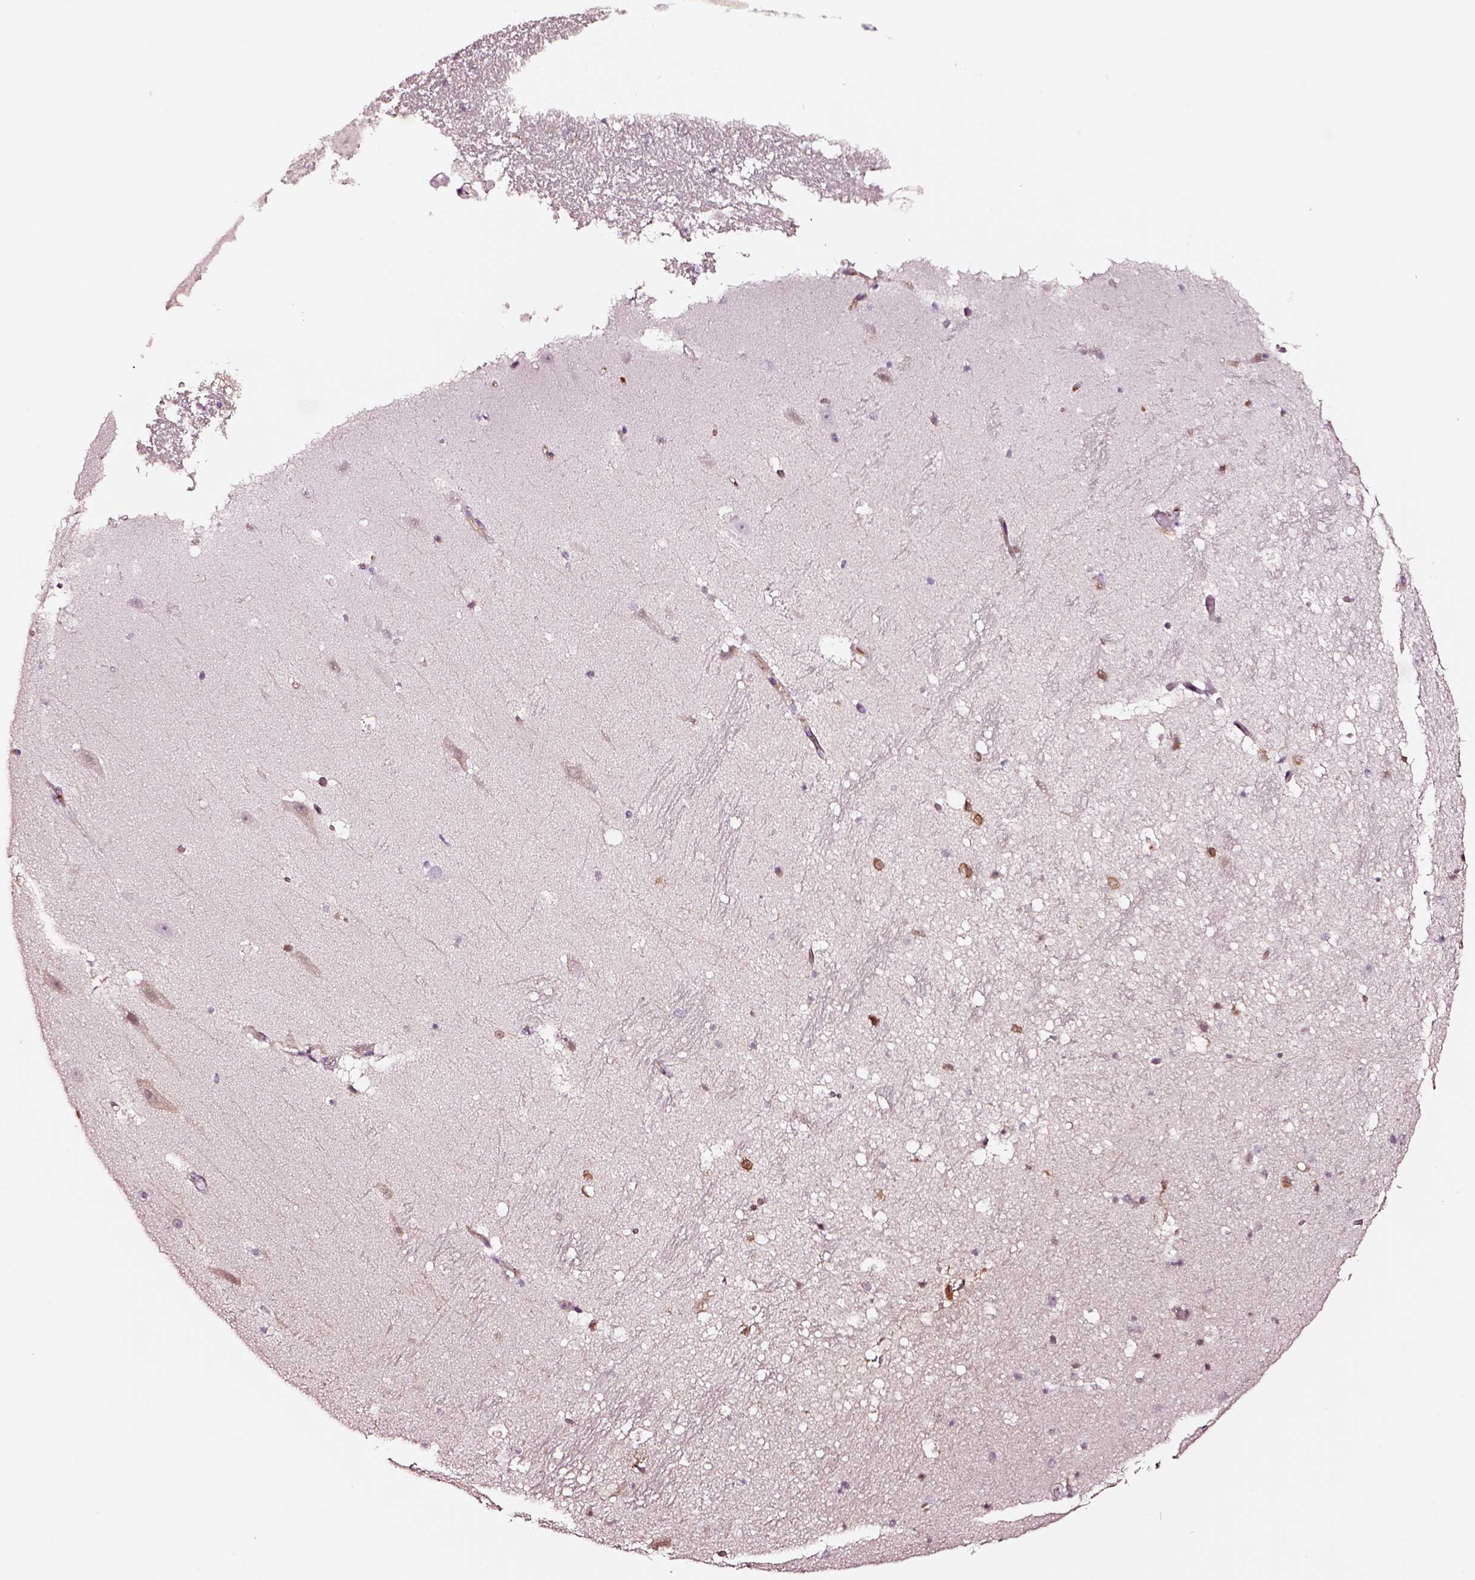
{"staining": {"intensity": "negative", "quantity": "none", "location": "none"}, "tissue": "hippocampus", "cell_type": "Glial cells", "image_type": "normal", "snomed": [{"axis": "morphology", "description": "Normal tissue, NOS"}, {"axis": "topography", "description": "Hippocampus"}], "caption": "DAB immunohistochemical staining of benign human hippocampus reveals no significant staining in glial cells. Nuclei are stained in blue.", "gene": "TF", "patient": {"sex": "male", "age": 26}}